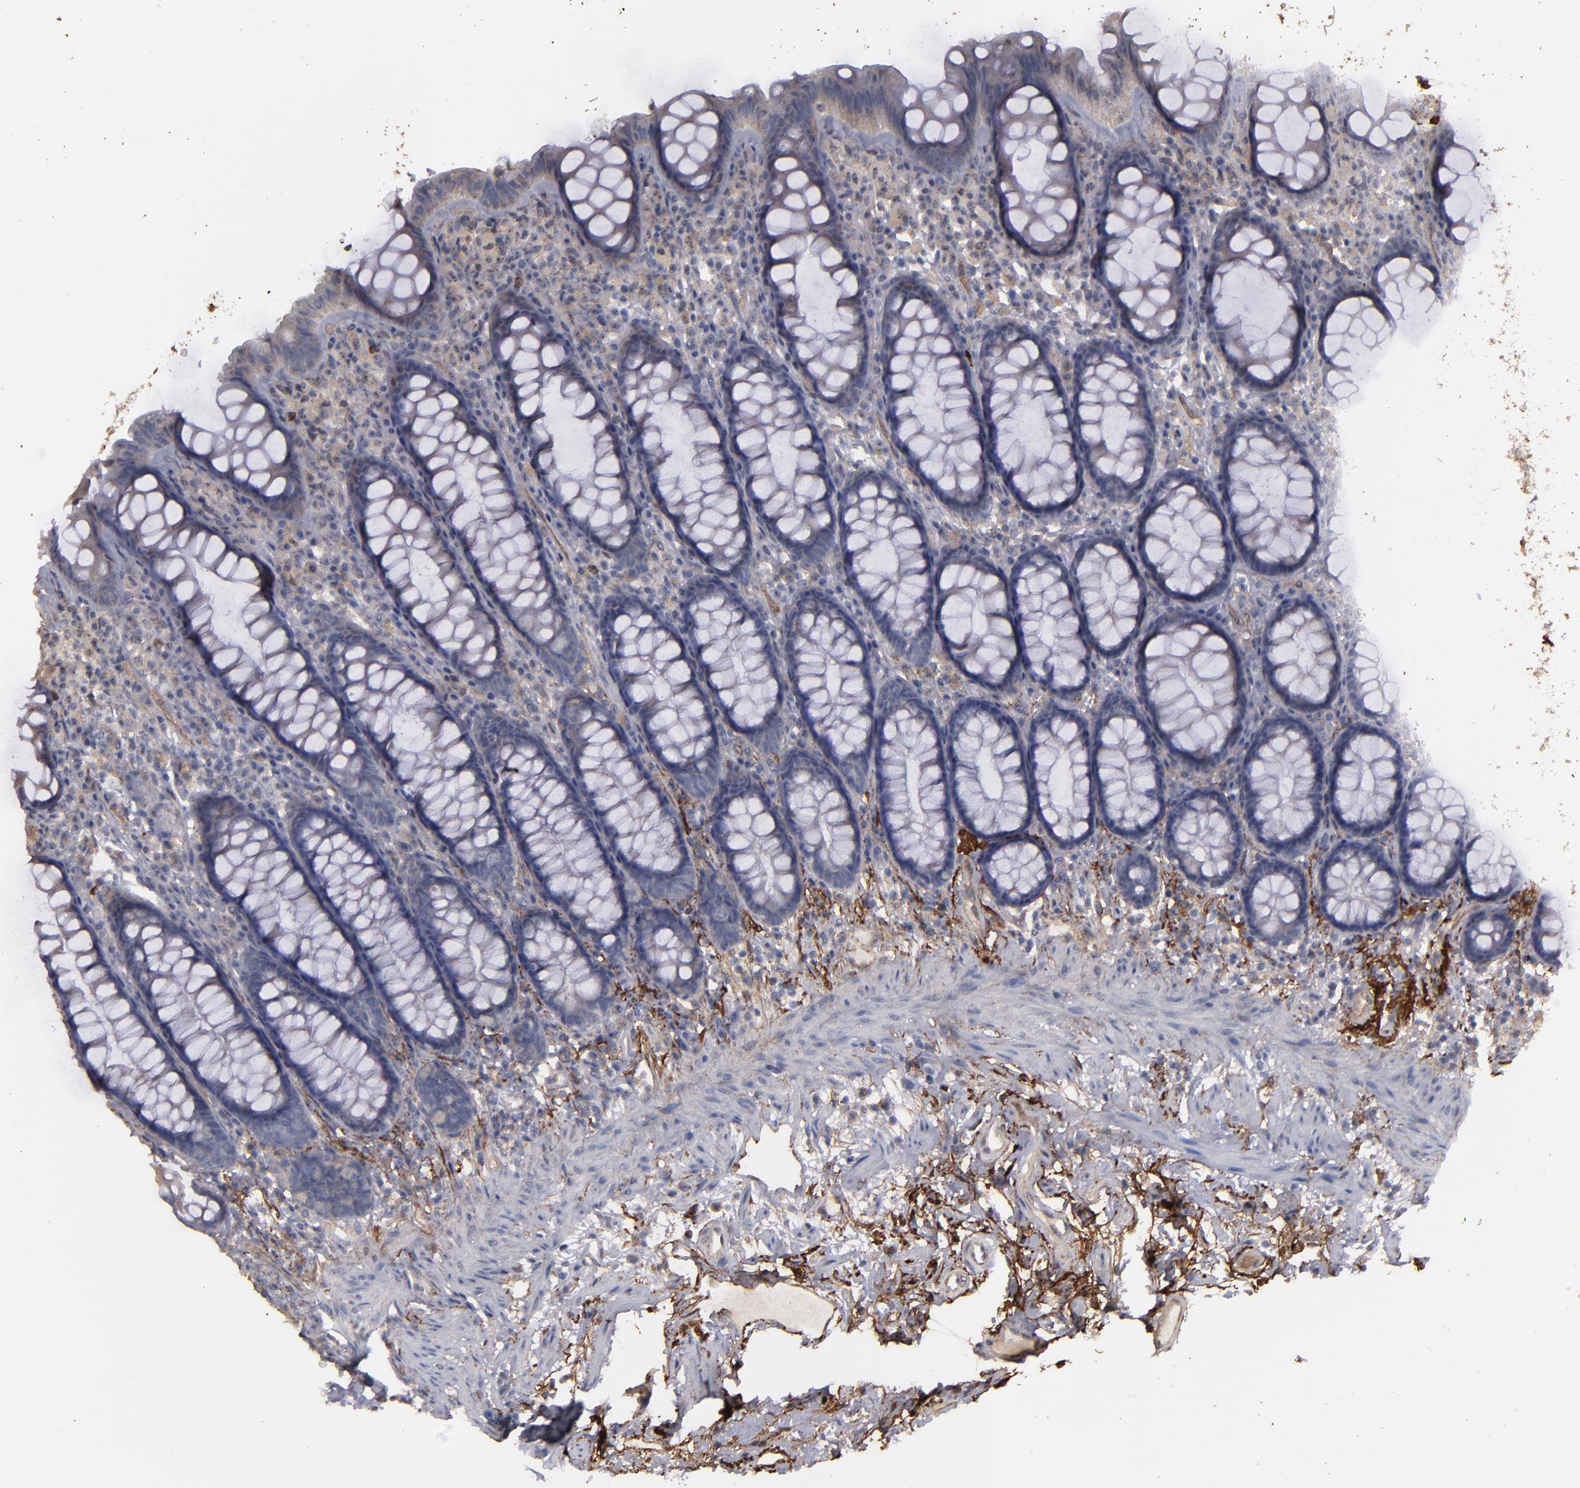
{"staining": {"intensity": "moderate", "quantity": "<25%", "location": "cytoplasmic/membranous"}, "tissue": "rectum", "cell_type": "Glandular cells", "image_type": "normal", "snomed": [{"axis": "morphology", "description": "Normal tissue, NOS"}, {"axis": "topography", "description": "Rectum"}], "caption": "Immunohistochemical staining of unremarkable rectum reveals moderate cytoplasmic/membranous protein staining in approximately <25% of glandular cells.", "gene": "CD55", "patient": {"sex": "male", "age": 92}}